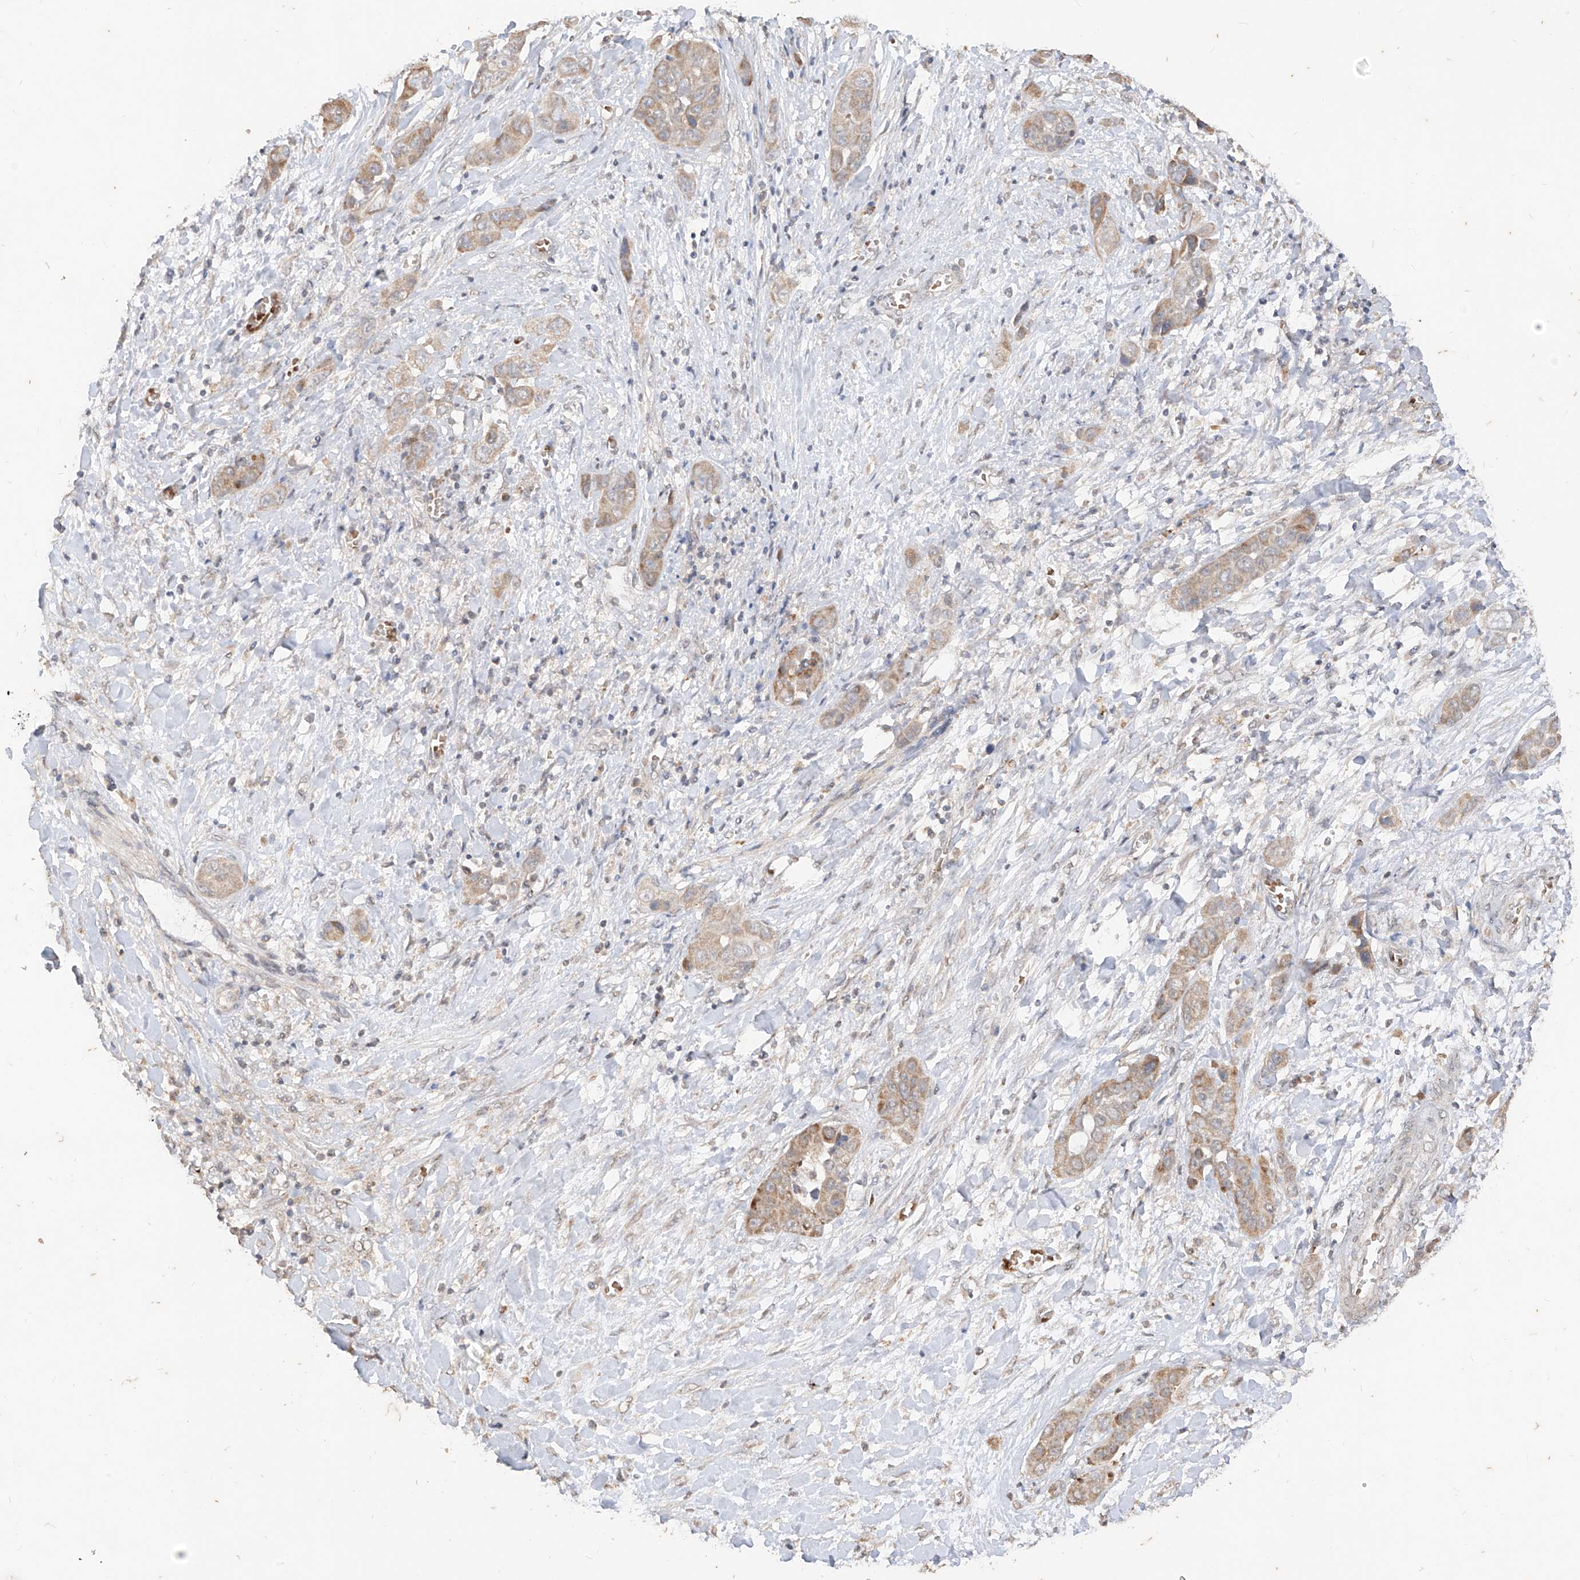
{"staining": {"intensity": "weak", "quantity": ">75%", "location": "cytoplasmic/membranous"}, "tissue": "liver cancer", "cell_type": "Tumor cells", "image_type": "cancer", "snomed": [{"axis": "morphology", "description": "Cholangiocarcinoma"}, {"axis": "topography", "description": "Liver"}], "caption": "Weak cytoplasmic/membranous protein positivity is present in about >75% of tumor cells in cholangiocarcinoma (liver). (brown staining indicates protein expression, while blue staining denotes nuclei).", "gene": "MTUS2", "patient": {"sex": "female", "age": 52}}